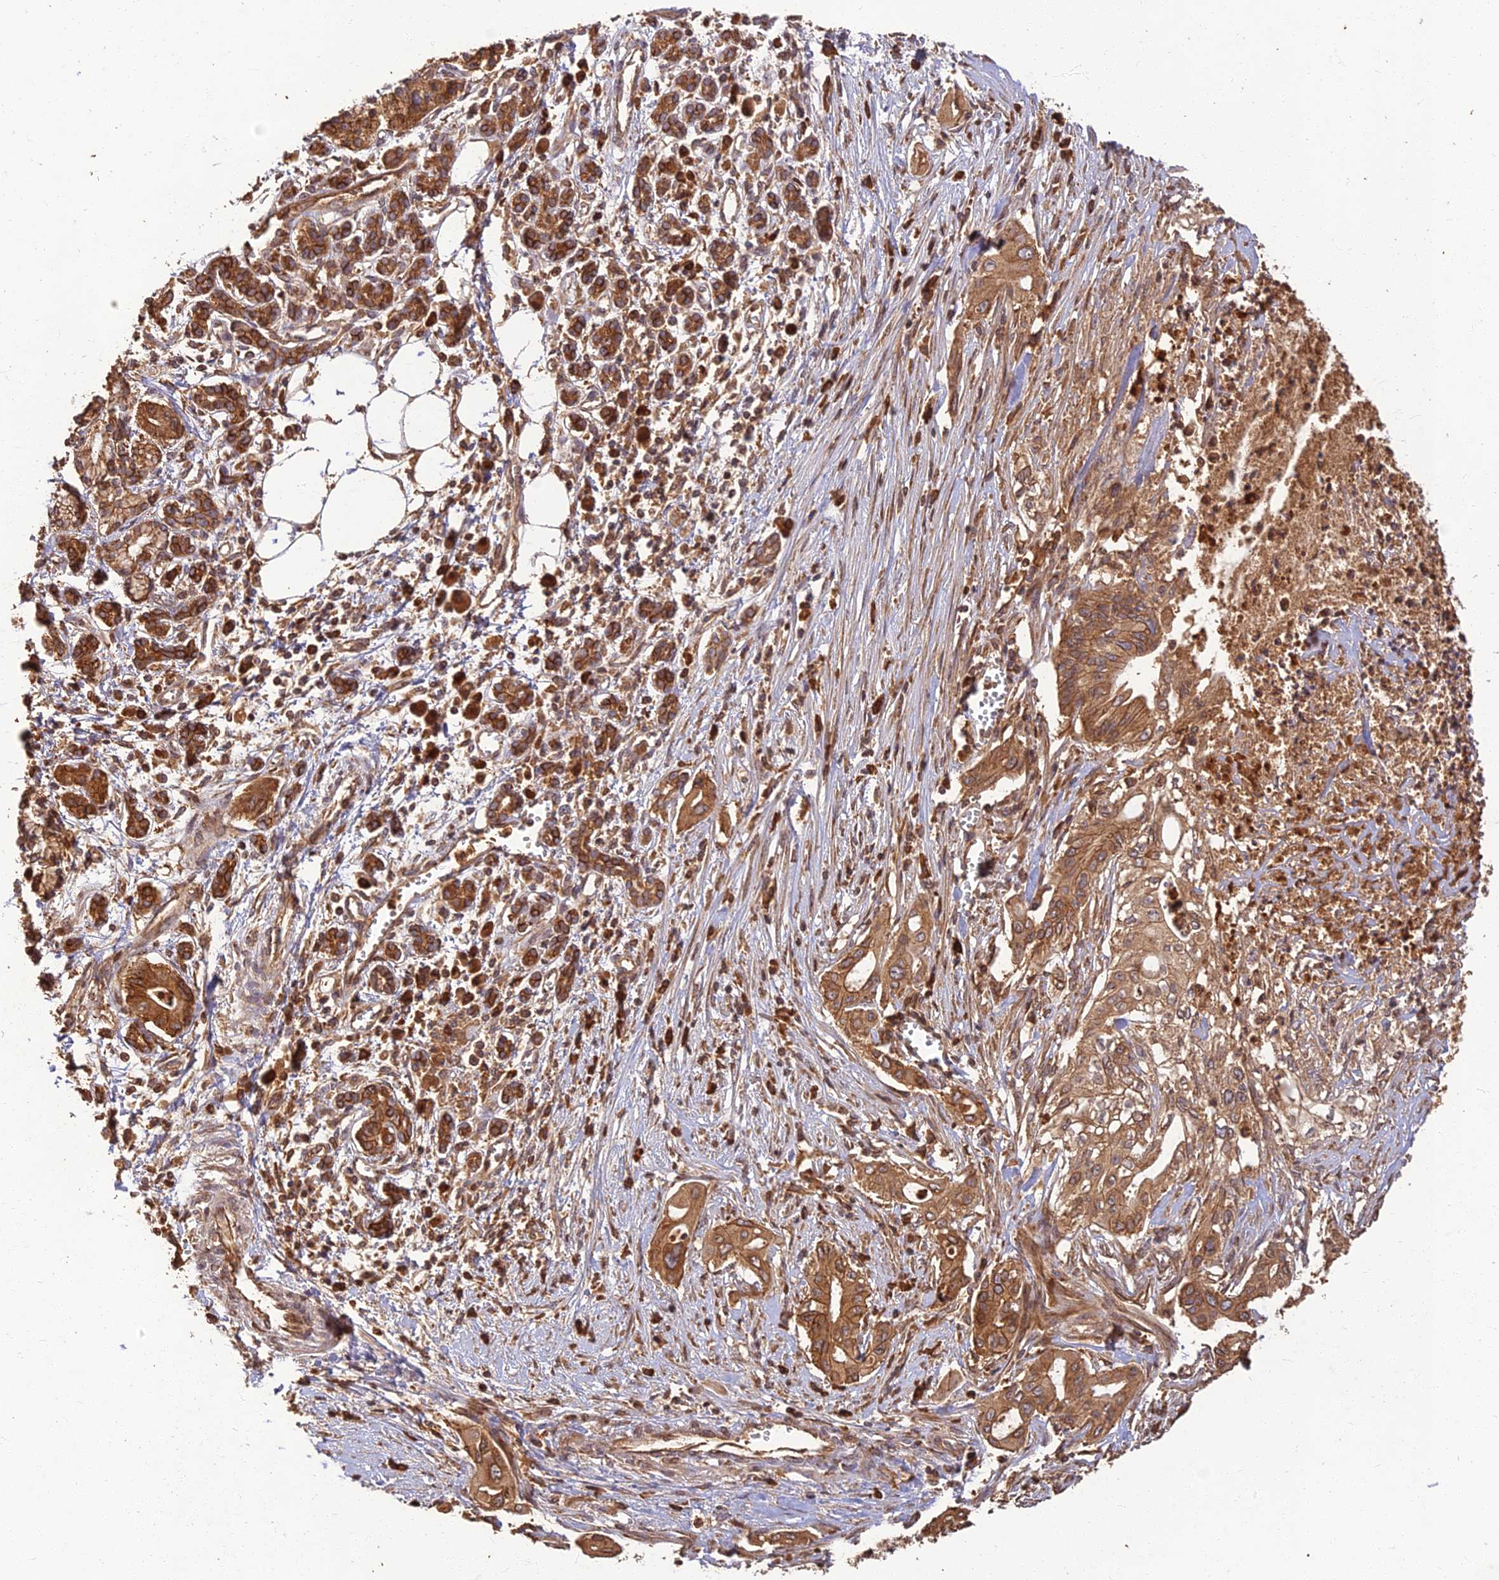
{"staining": {"intensity": "moderate", "quantity": ">75%", "location": "cytoplasmic/membranous"}, "tissue": "pancreatic cancer", "cell_type": "Tumor cells", "image_type": "cancer", "snomed": [{"axis": "morphology", "description": "Adenocarcinoma, NOS"}, {"axis": "topography", "description": "Pancreas"}], "caption": "Protein expression analysis of human pancreatic cancer reveals moderate cytoplasmic/membranous expression in approximately >75% of tumor cells.", "gene": "CORO1C", "patient": {"sex": "male", "age": 58}}